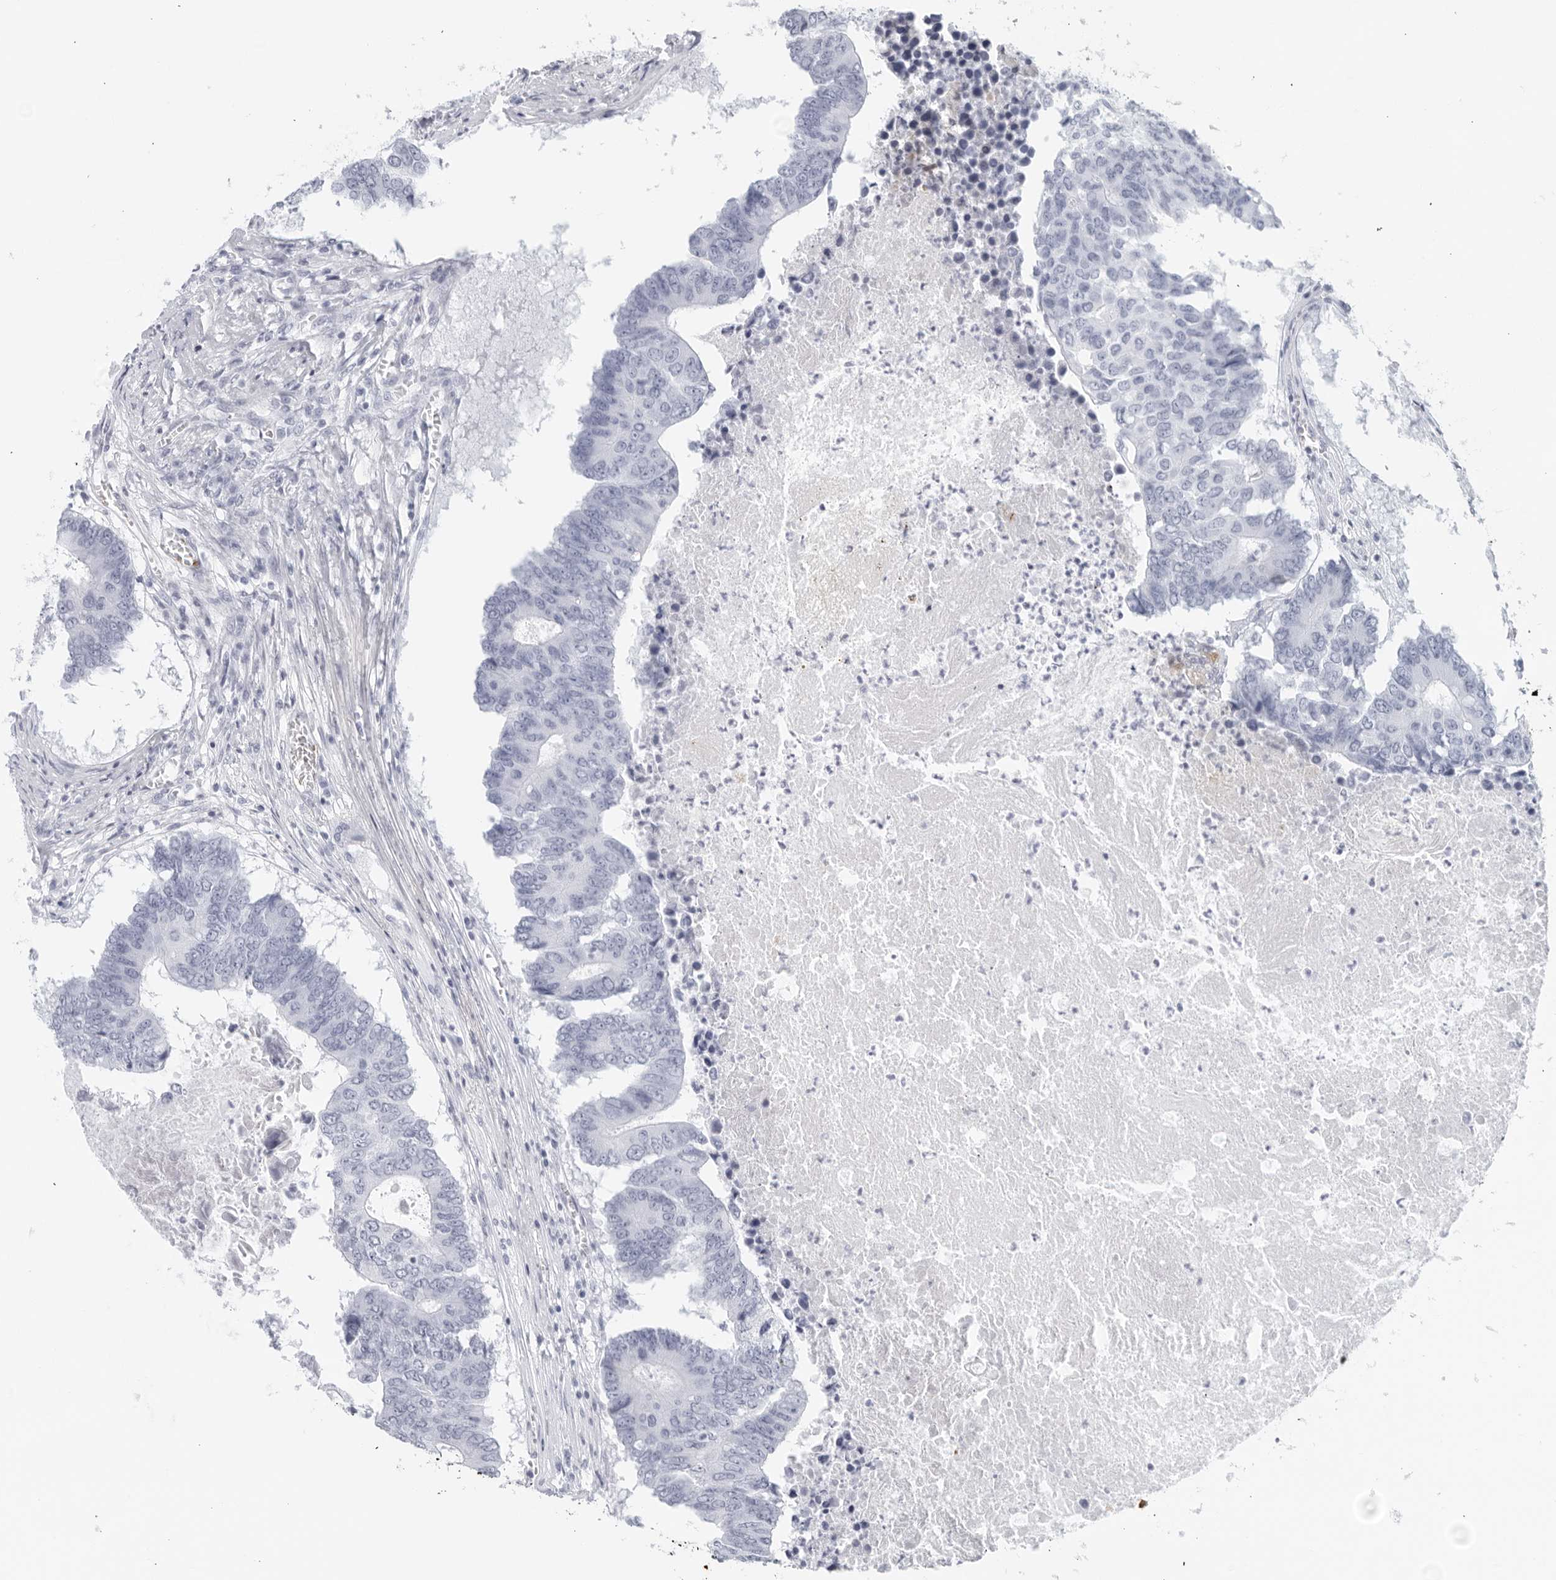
{"staining": {"intensity": "negative", "quantity": "none", "location": "none"}, "tissue": "colorectal cancer", "cell_type": "Tumor cells", "image_type": "cancer", "snomed": [{"axis": "morphology", "description": "Adenocarcinoma, NOS"}, {"axis": "topography", "description": "Colon"}], "caption": "Protein analysis of colorectal cancer demonstrates no significant positivity in tumor cells.", "gene": "FGG", "patient": {"sex": "male", "age": 87}}